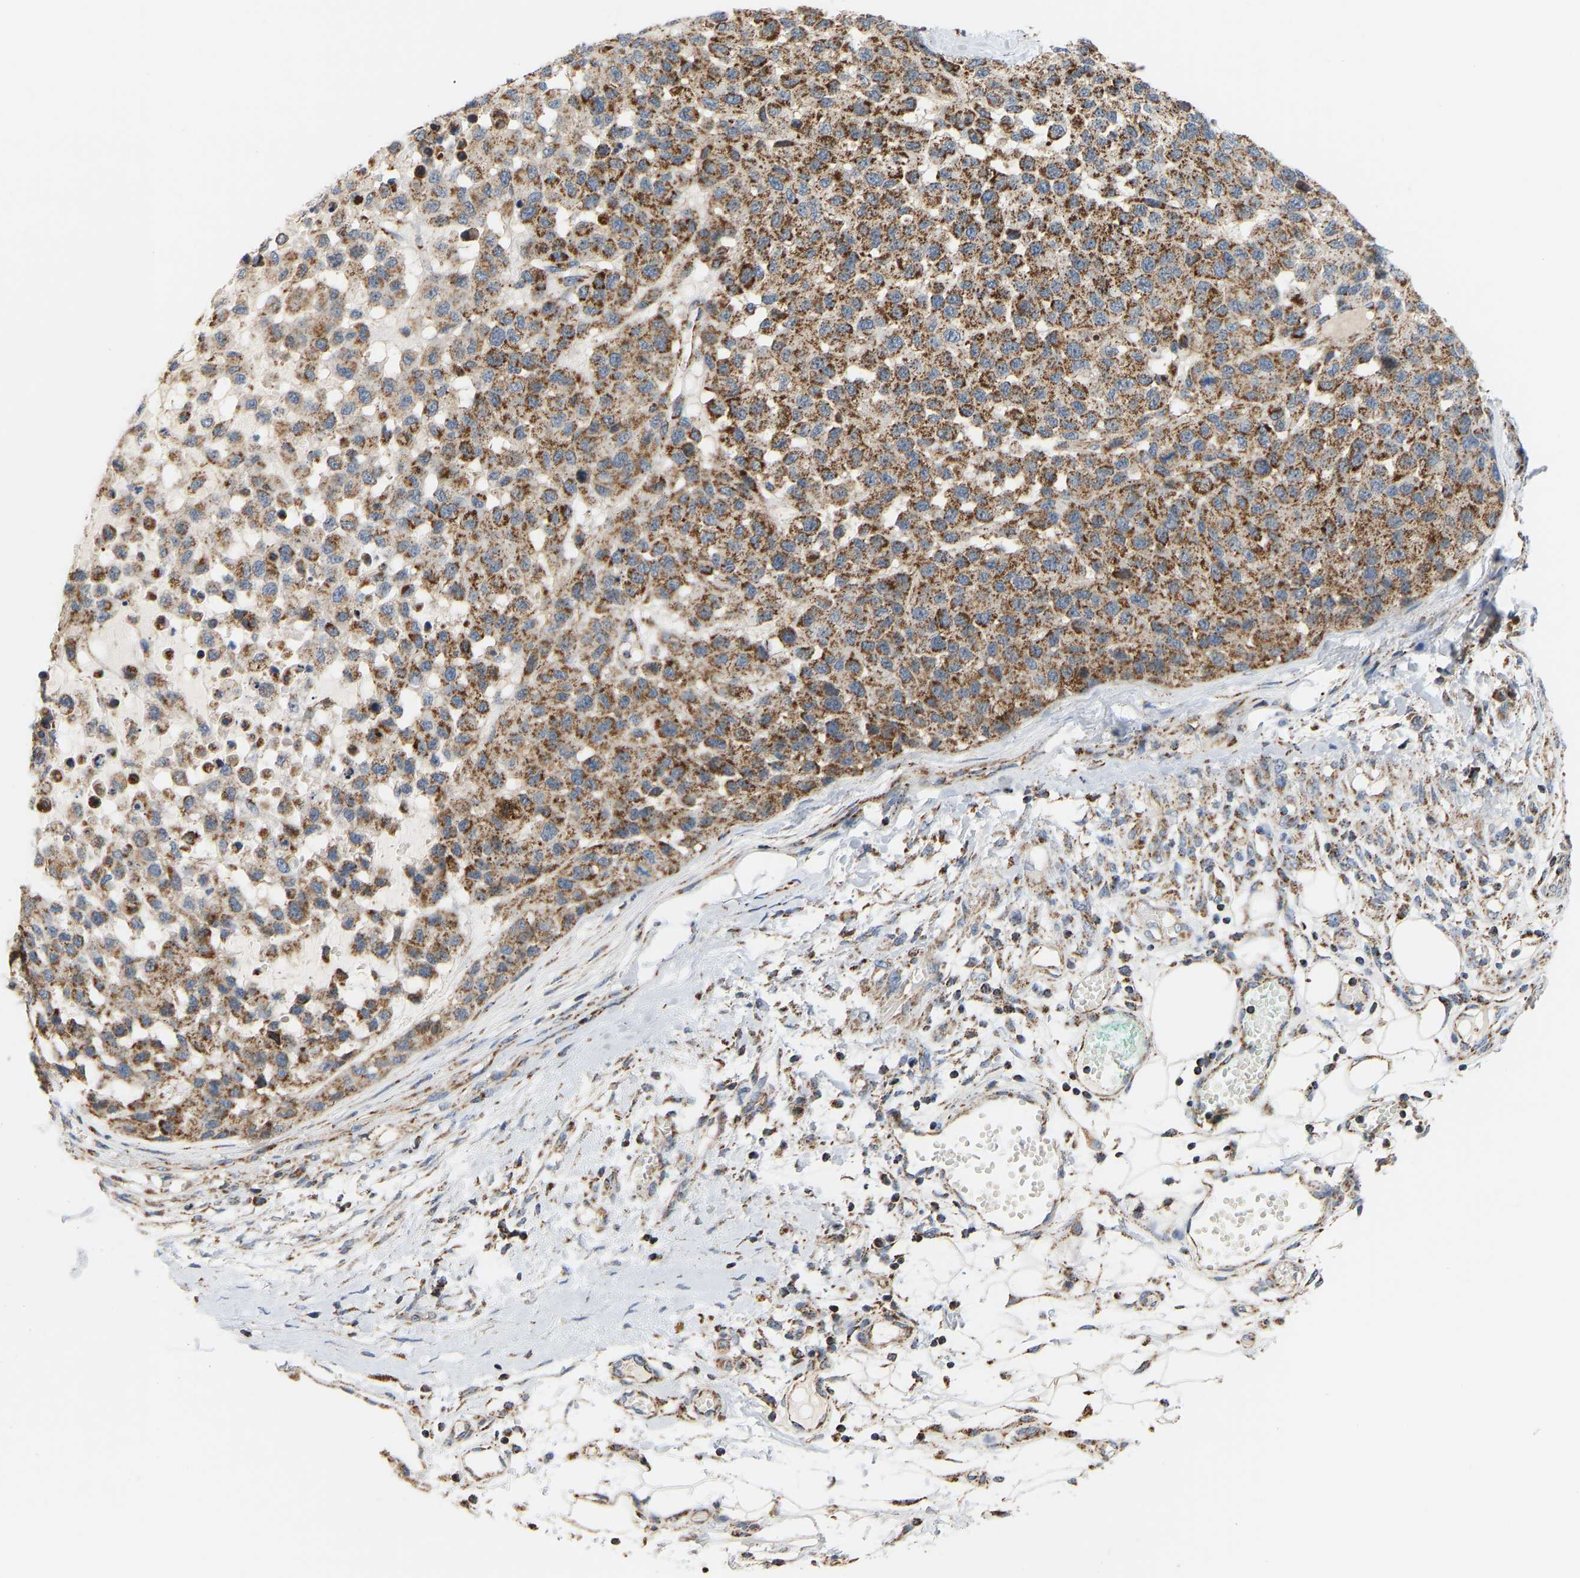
{"staining": {"intensity": "moderate", "quantity": ">75%", "location": "cytoplasmic/membranous"}, "tissue": "melanoma", "cell_type": "Tumor cells", "image_type": "cancer", "snomed": [{"axis": "morphology", "description": "Malignant melanoma, NOS"}, {"axis": "topography", "description": "Skin"}], "caption": "Immunohistochemical staining of melanoma exhibits medium levels of moderate cytoplasmic/membranous positivity in approximately >75% of tumor cells. (IHC, brightfield microscopy, high magnification).", "gene": "GPSM2", "patient": {"sex": "male", "age": 62}}